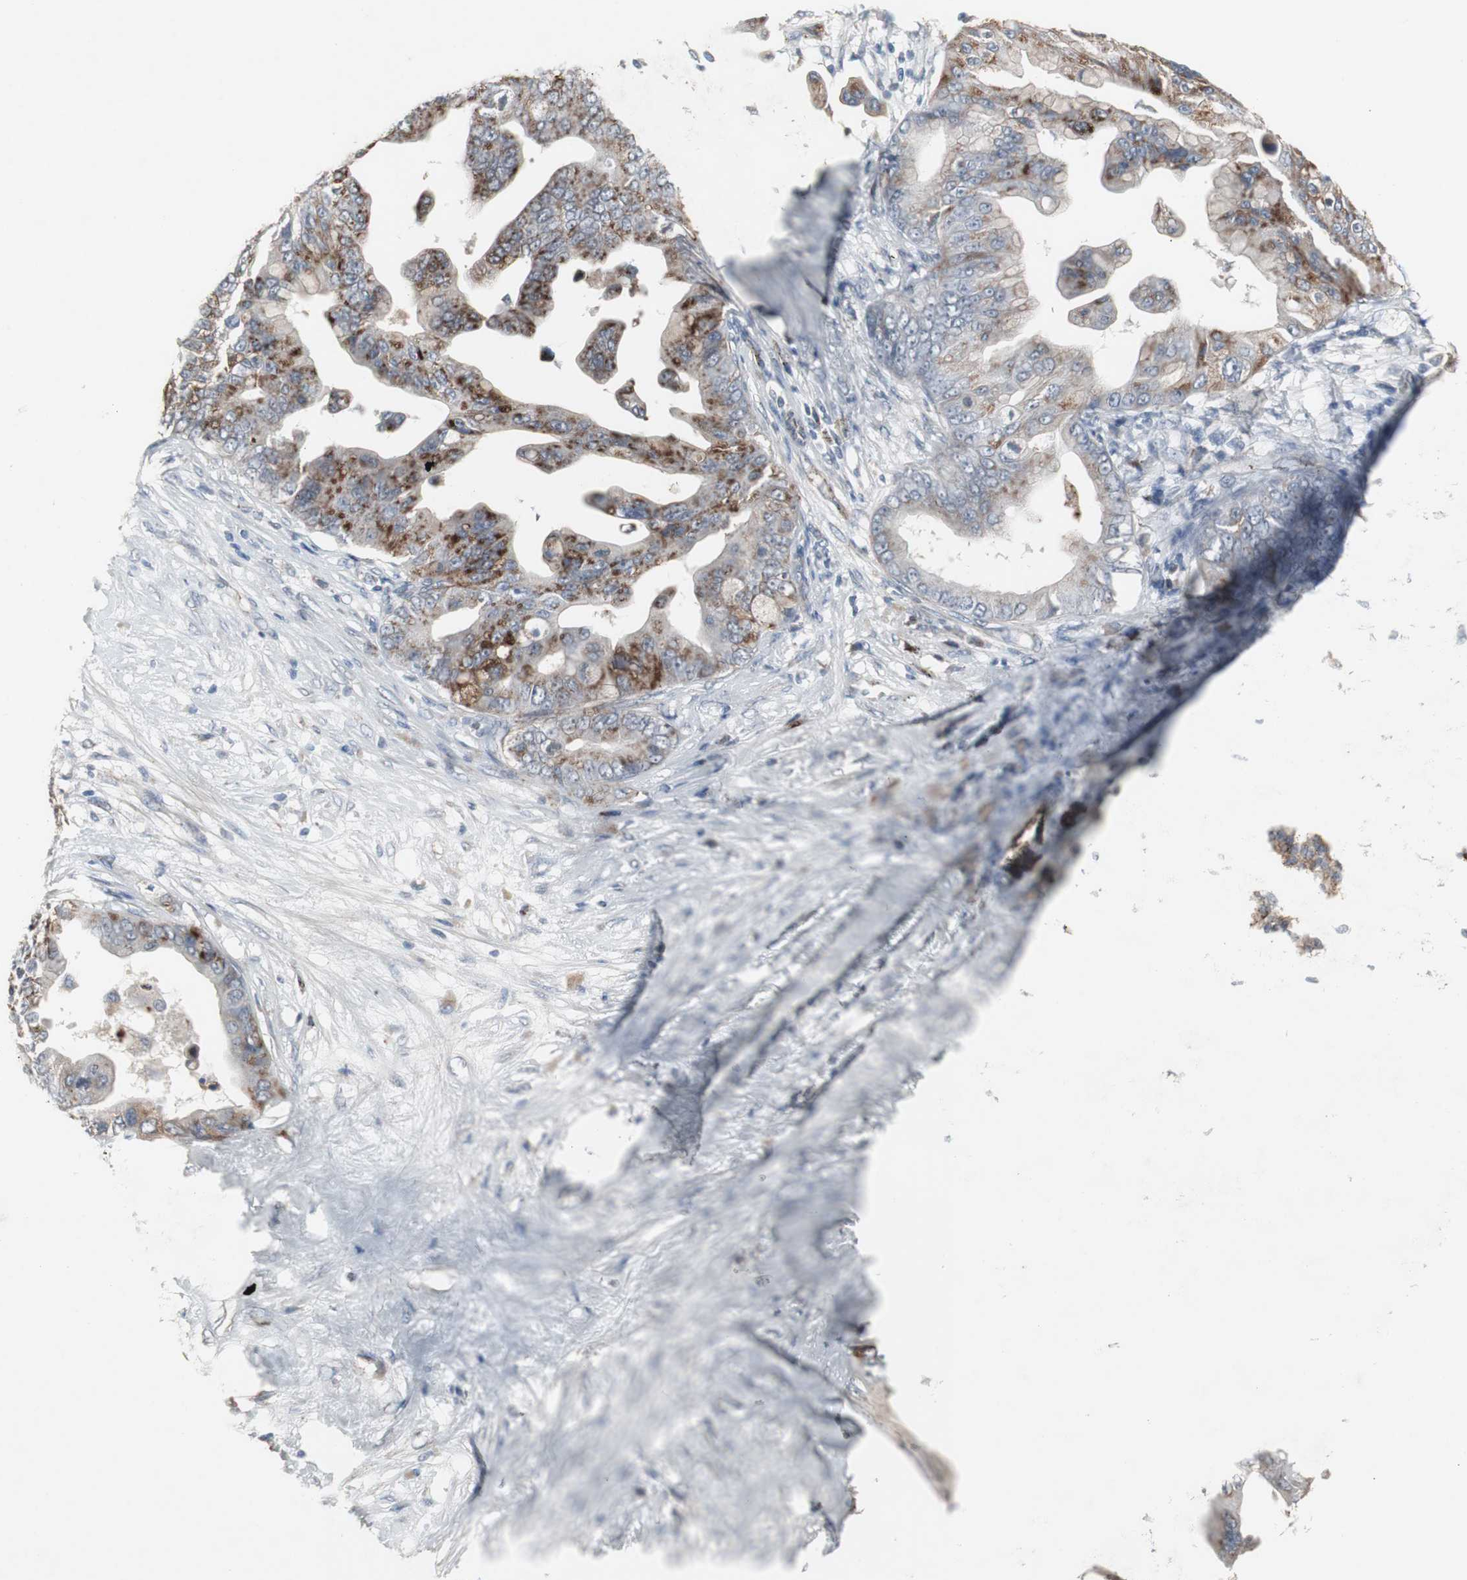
{"staining": {"intensity": "strong", "quantity": "25%-75%", "location": "cytoplasmic/membranous"}, "tissue": "pancreatic cancer", "cell_type": "Tumor cells", "image_type": "cancer", "snomed": [{"axis": "morphology", "description": "Adenocarcinoma, NOS"}, {"axis": "topography", "description": "Pancreas"}], "caption": "Immunohistochemistry (IHC) micrograph of adenocarcinoma (pancreatic) stained for a protein (brown), which exhibits high levels of strong cytoplasmic/membranous expression in approximately 25%-75% of tumor cells.", "gene": "GBA1", "patient": {"sex": "female", "age": 75}}